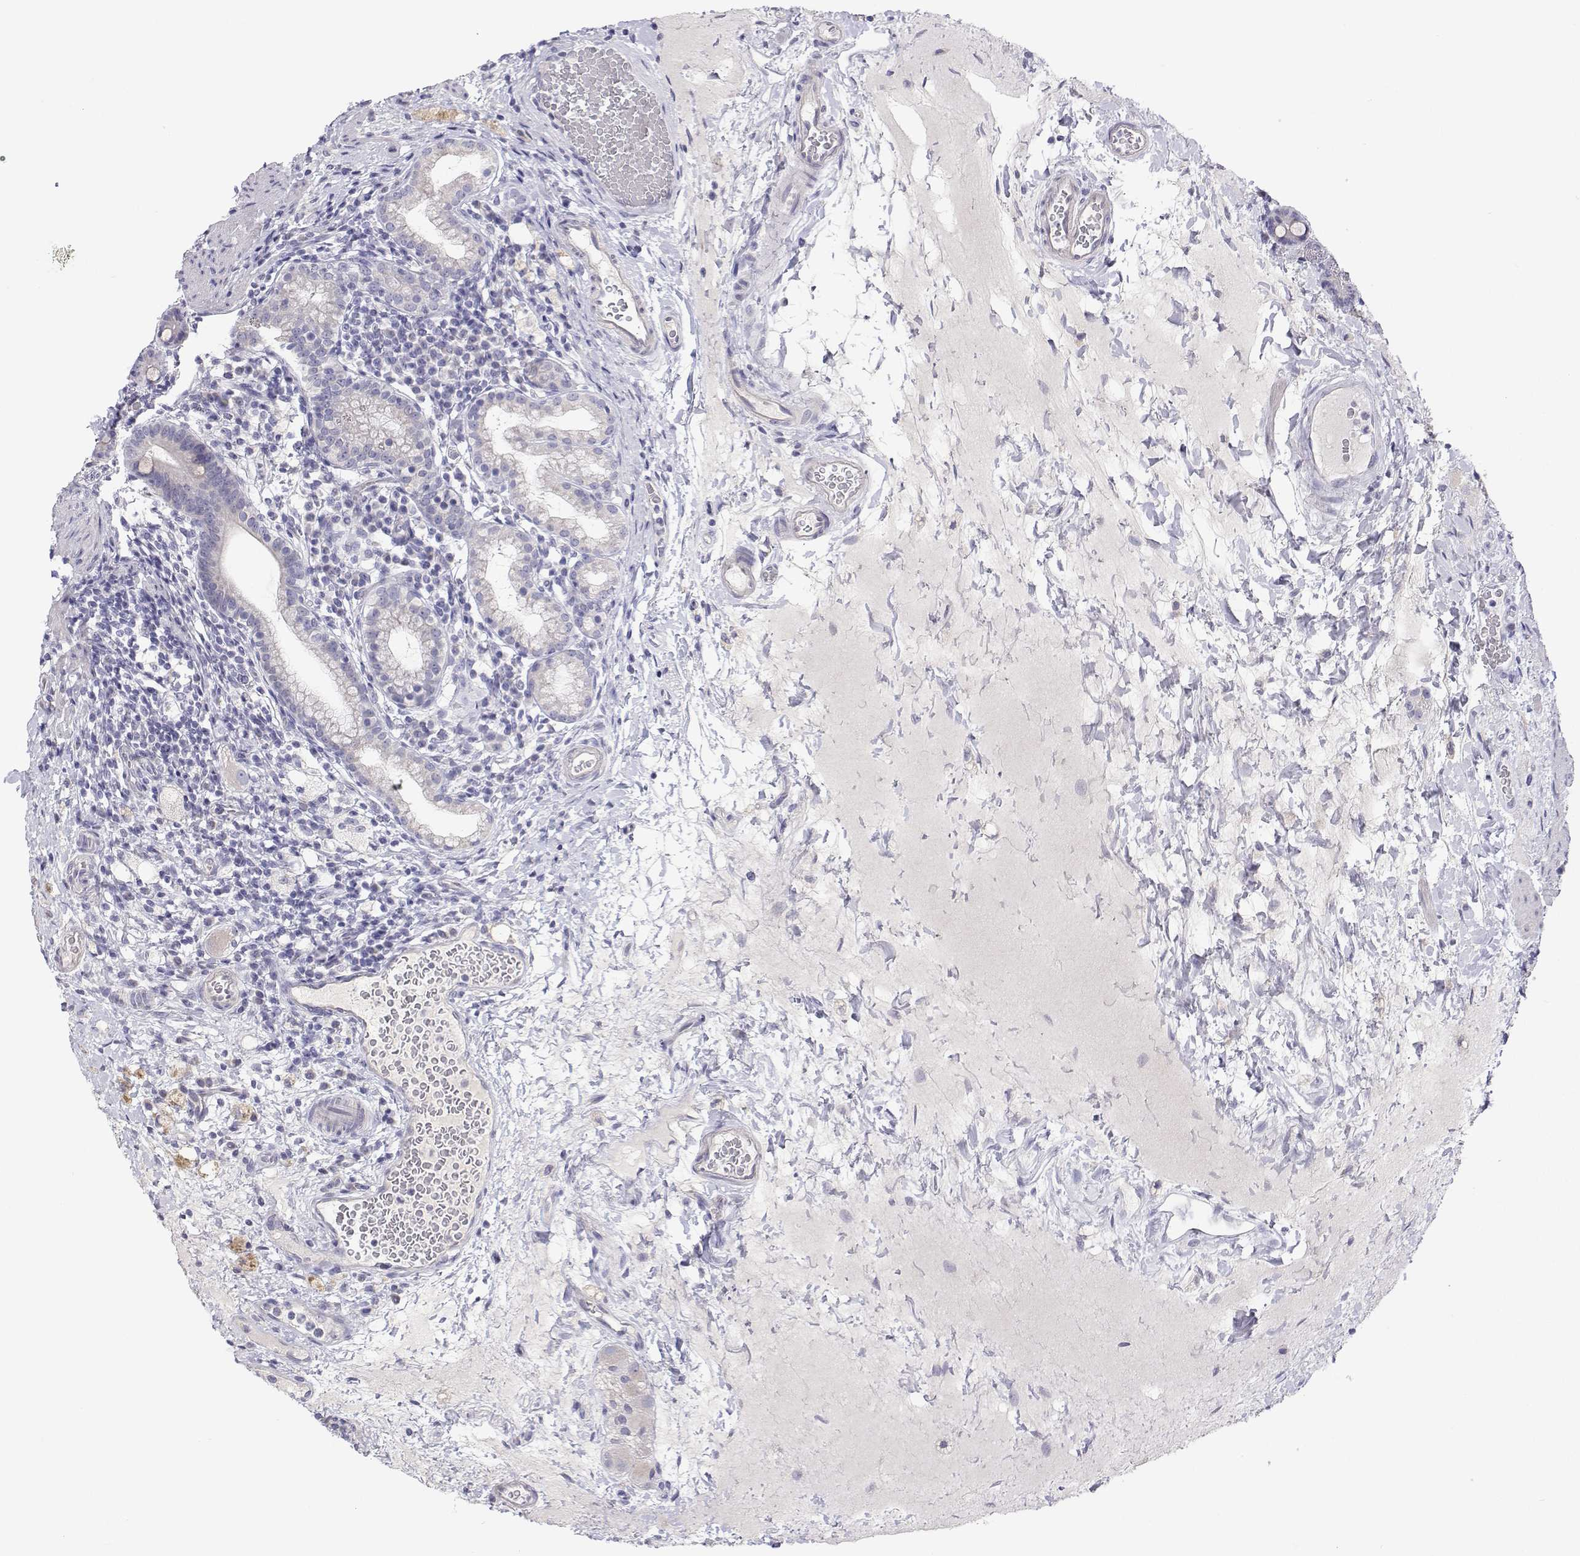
{"staining": {"intensity": "negative", "quantity": "none", "location": "none"}, "tissue": "small intestine", "cell_type": "Glandular cells", "image_type": "normal", "snomed": [{"axis": "morphology", "description": "Normal tissue, NOS"}, {"axis": "topography", "description": "Small intestine"}], "caption": "A micrograph of human small intestine is negative for staining in glandular cells. The staining is performed using DAB (3,3'-diaminobenzidine) brown chromogen with nuclei counter-stained in using hematoxylin.", "gene": "ANKRD65", "patient": {"sex": "male", "age": 26}}